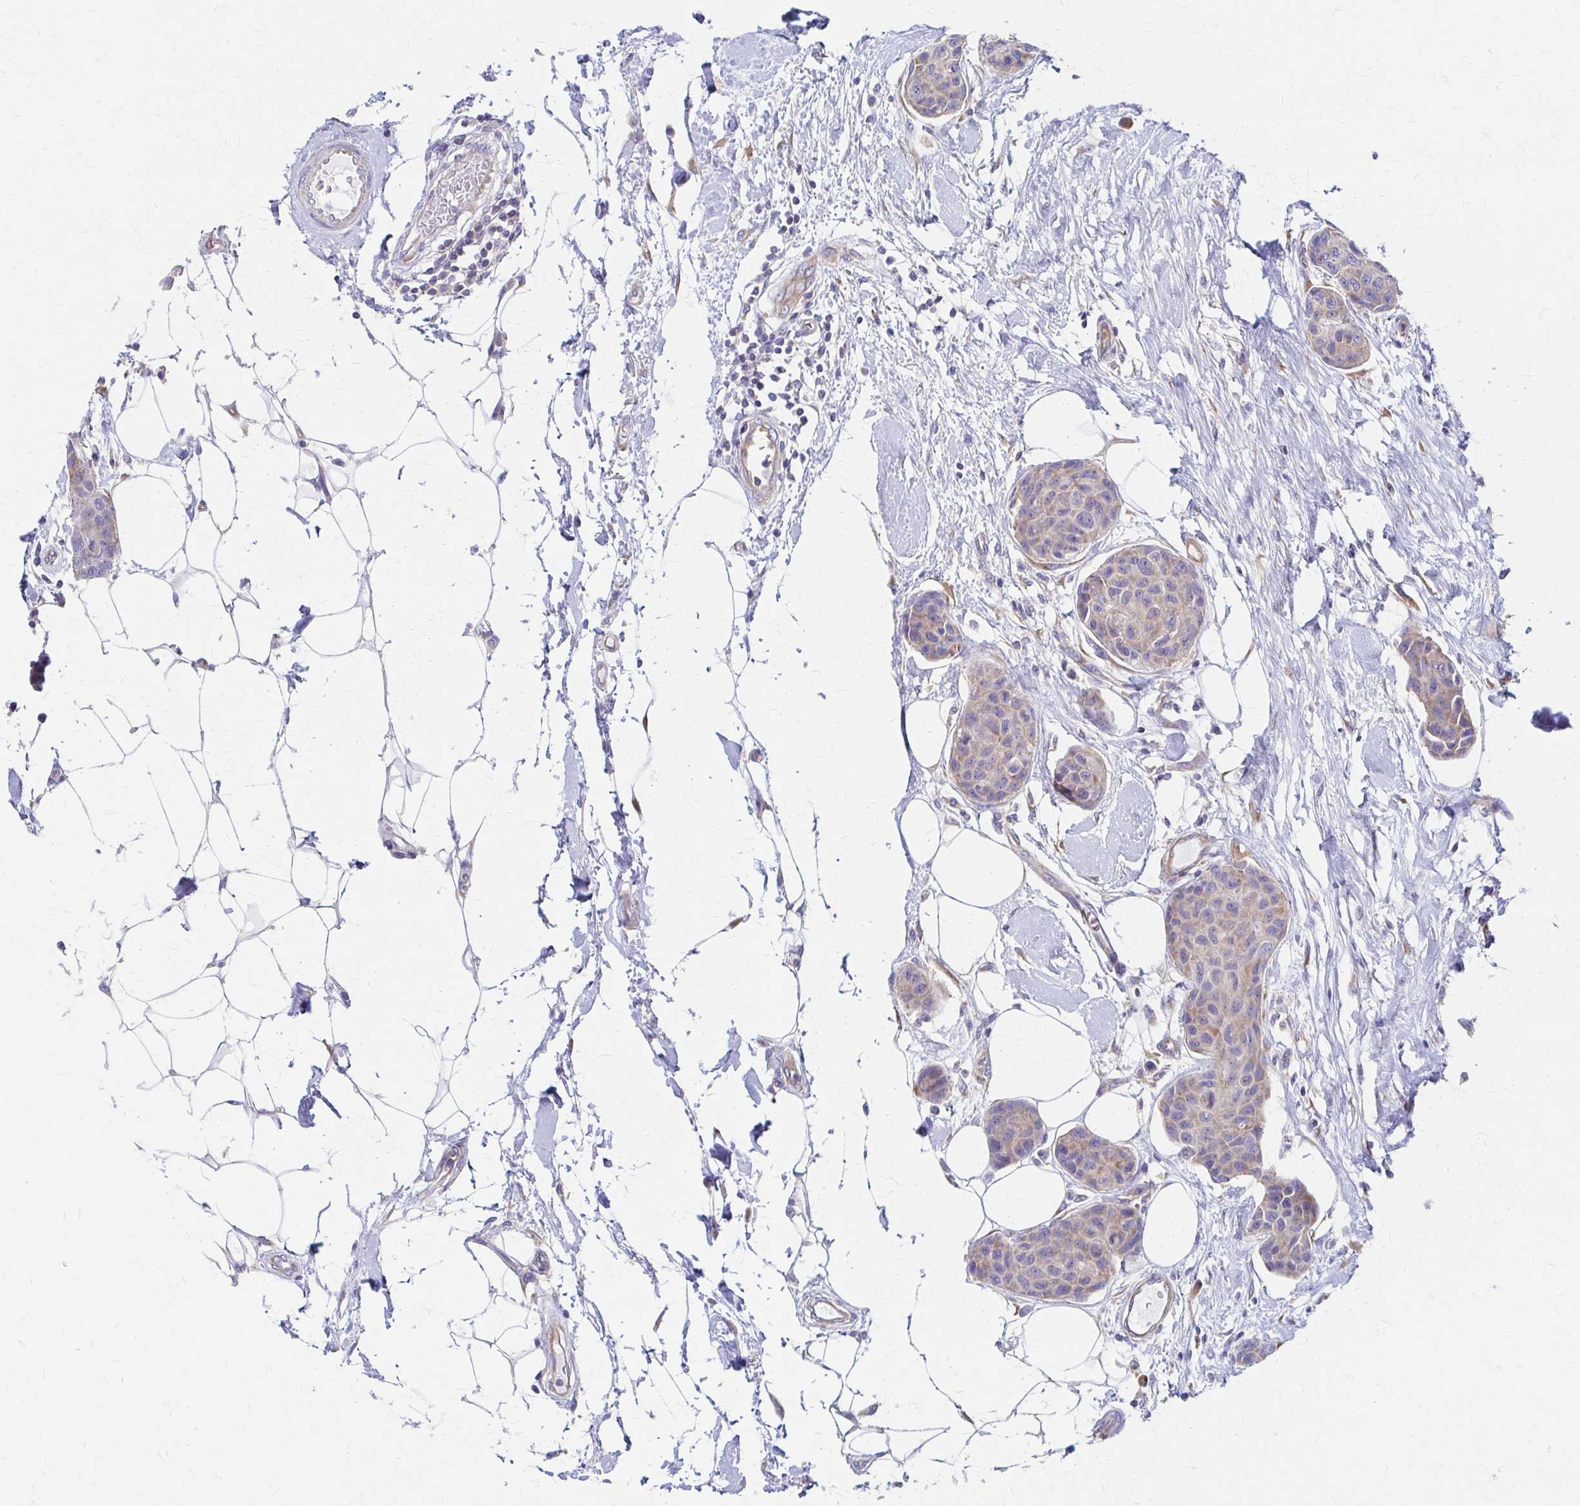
{"staining": {"intensity": "weak", "quantity": "25%-75%", "location": "cytoplasmic/membranous"}, "tissue": "breast cancer", "cell_type": "Tumor cells", "image_type": "cancer", "snomed": [{"axis": "morphology", "description": "Duct carcinoma"}, {"axis": "topography", "description": "Breast"}, {"axis": "topography", "description": "Lymph node"}], "caption": "Tumor cells exhibit low levels of weak cytoplasmic/membranous positivity in about 25%-75% of cells in breast cancer (intraductal carcinoma).", "gene": "RPL27A", "patient": {"sex": "female", "age": 80}}